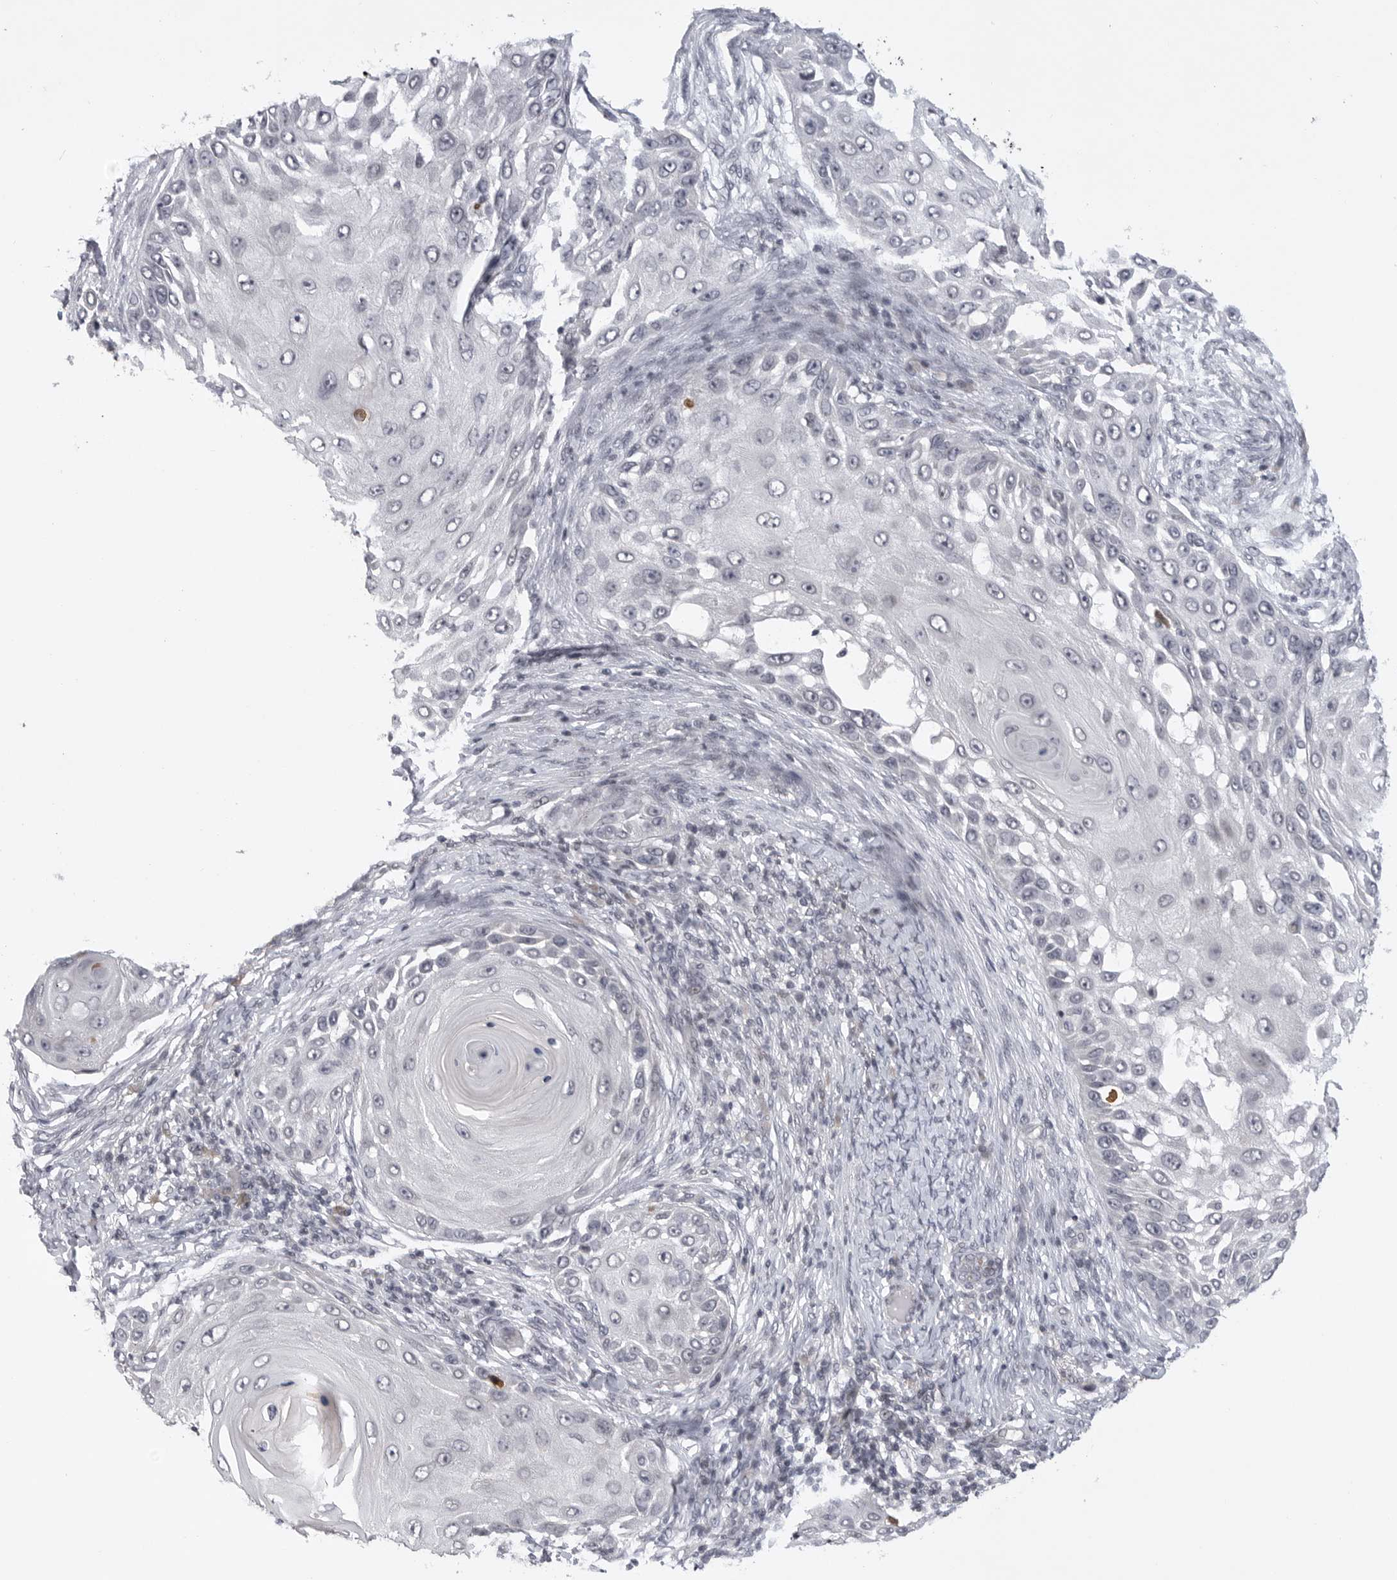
{"staining": {"intensity": "negative", "quantity": "none", "location": "none"}, "tissue": "skin cancer", "cell_type": "Tumor cells", "image_type": "cancer", "snomed": [{"axis": "morphology", "description": "Squamous cell carcinoma, NOS"}, {"axis": "topography", "description": "Skin"}], "caption": "High power microscopy image of an IHC histopathology image of skin cancer, revealing no significant expression in tumor cells. (Stains: DAB (3,3'-diaminobenzidine) immunohistochemistry (IHC) with hematoxylin counter stain, Microscopy: brightfield microscopy at high magnification).", "gene": "FBXO43", "patient": {"sex": "female", "age": 44}}